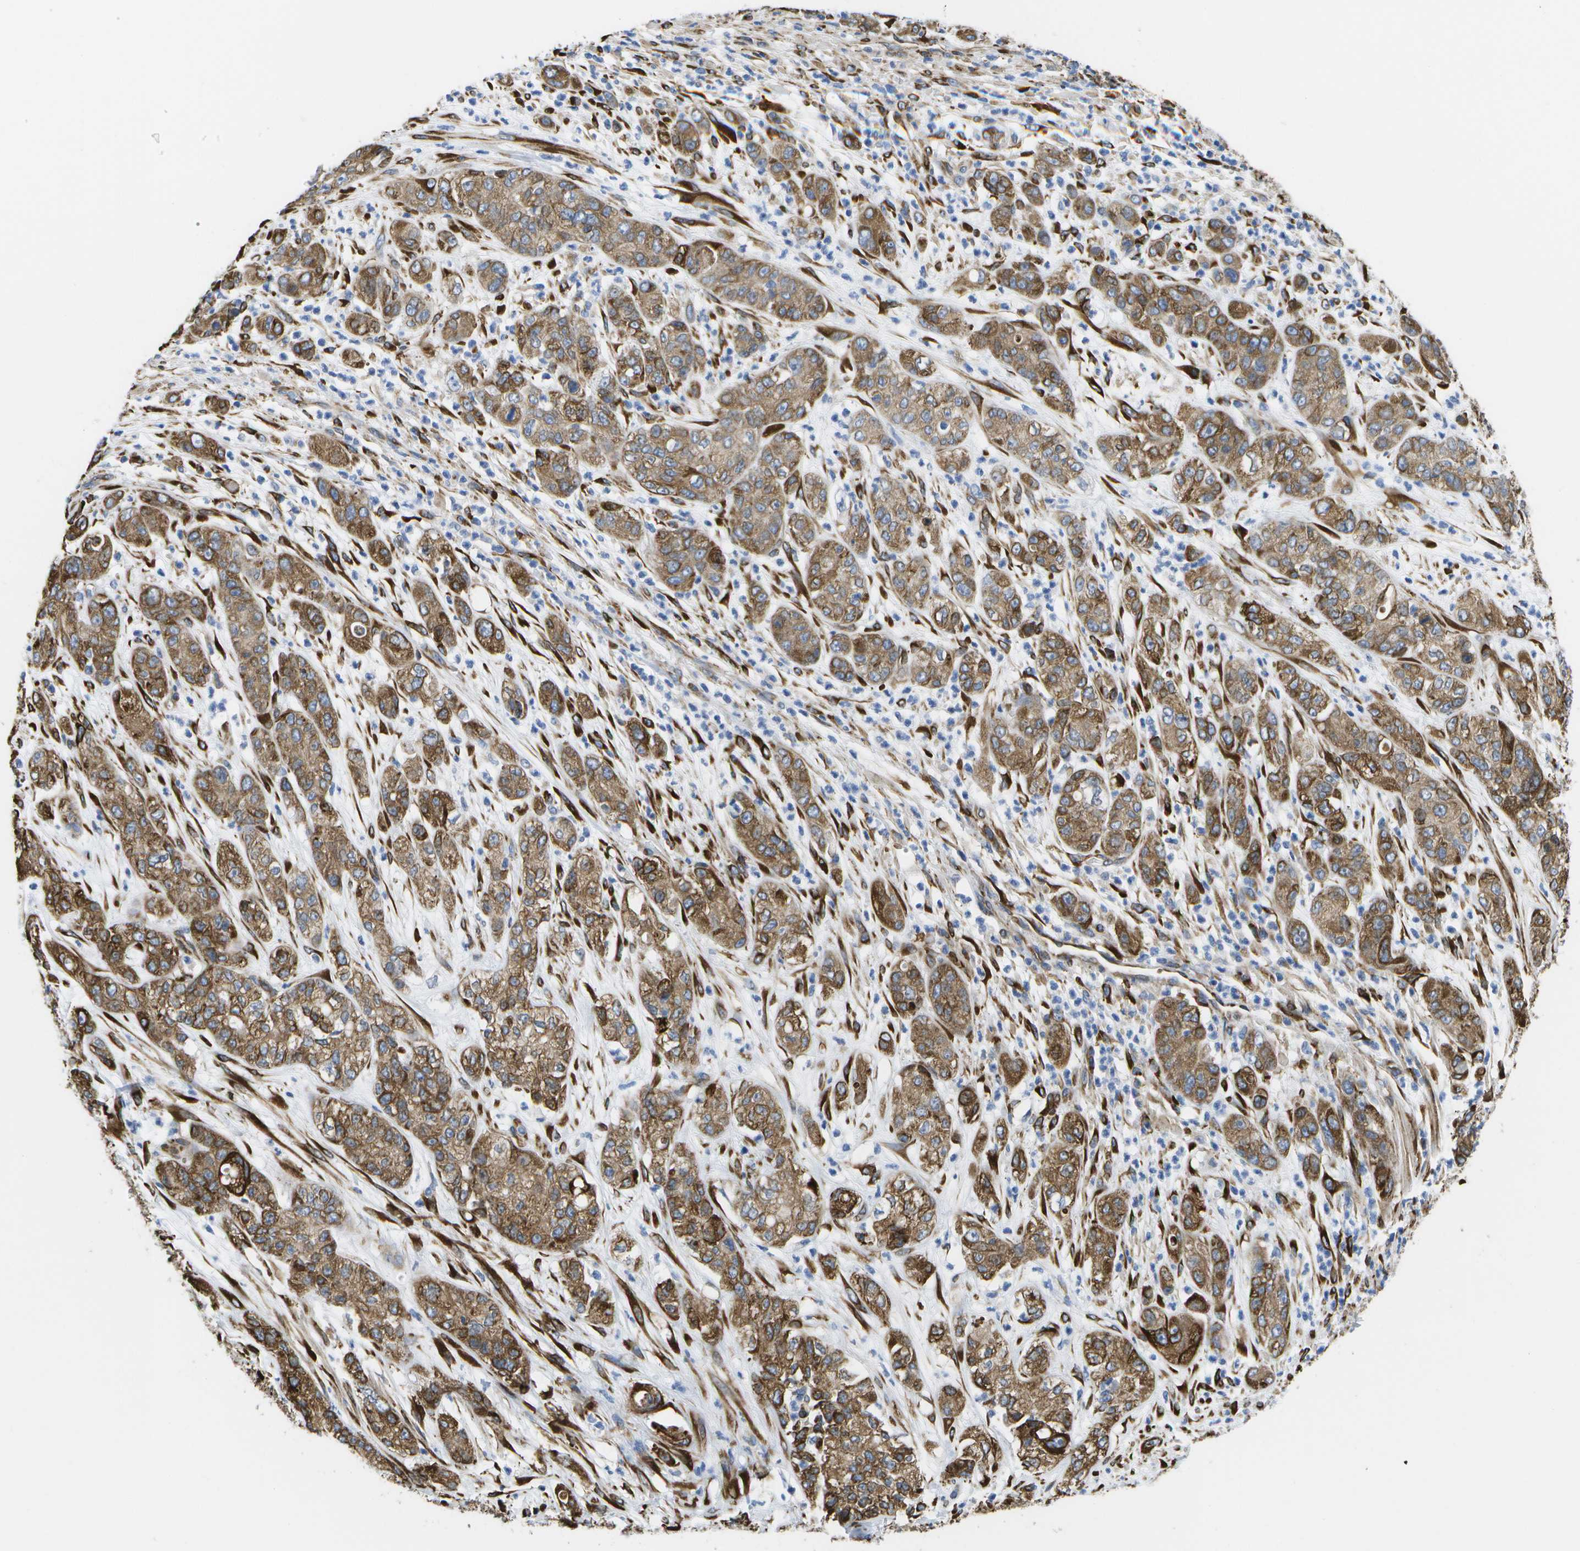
{"staining": {"intensity": "moderate", "quantity": ">75%", "location": "cytoplasmic/membranous"}, "tissue": "pancreatic cancer", "cell_type": "Tumor cells", "image_type": "cancer", "snomed": [{"axis": "morphology", "description": "Adenocarcinoma, NOS"}, {"axis": "topography", "description": "Pancreas"}], "caption": "This is a photomicrograph of IHC staining of pancreatic cancer (adenocarcinoma), which shows moderate staining in the cytoplasmic/membranous of tumor cells.", "gene": "ZDHHC17", "patient": {"sex": "female", "age": 78}}